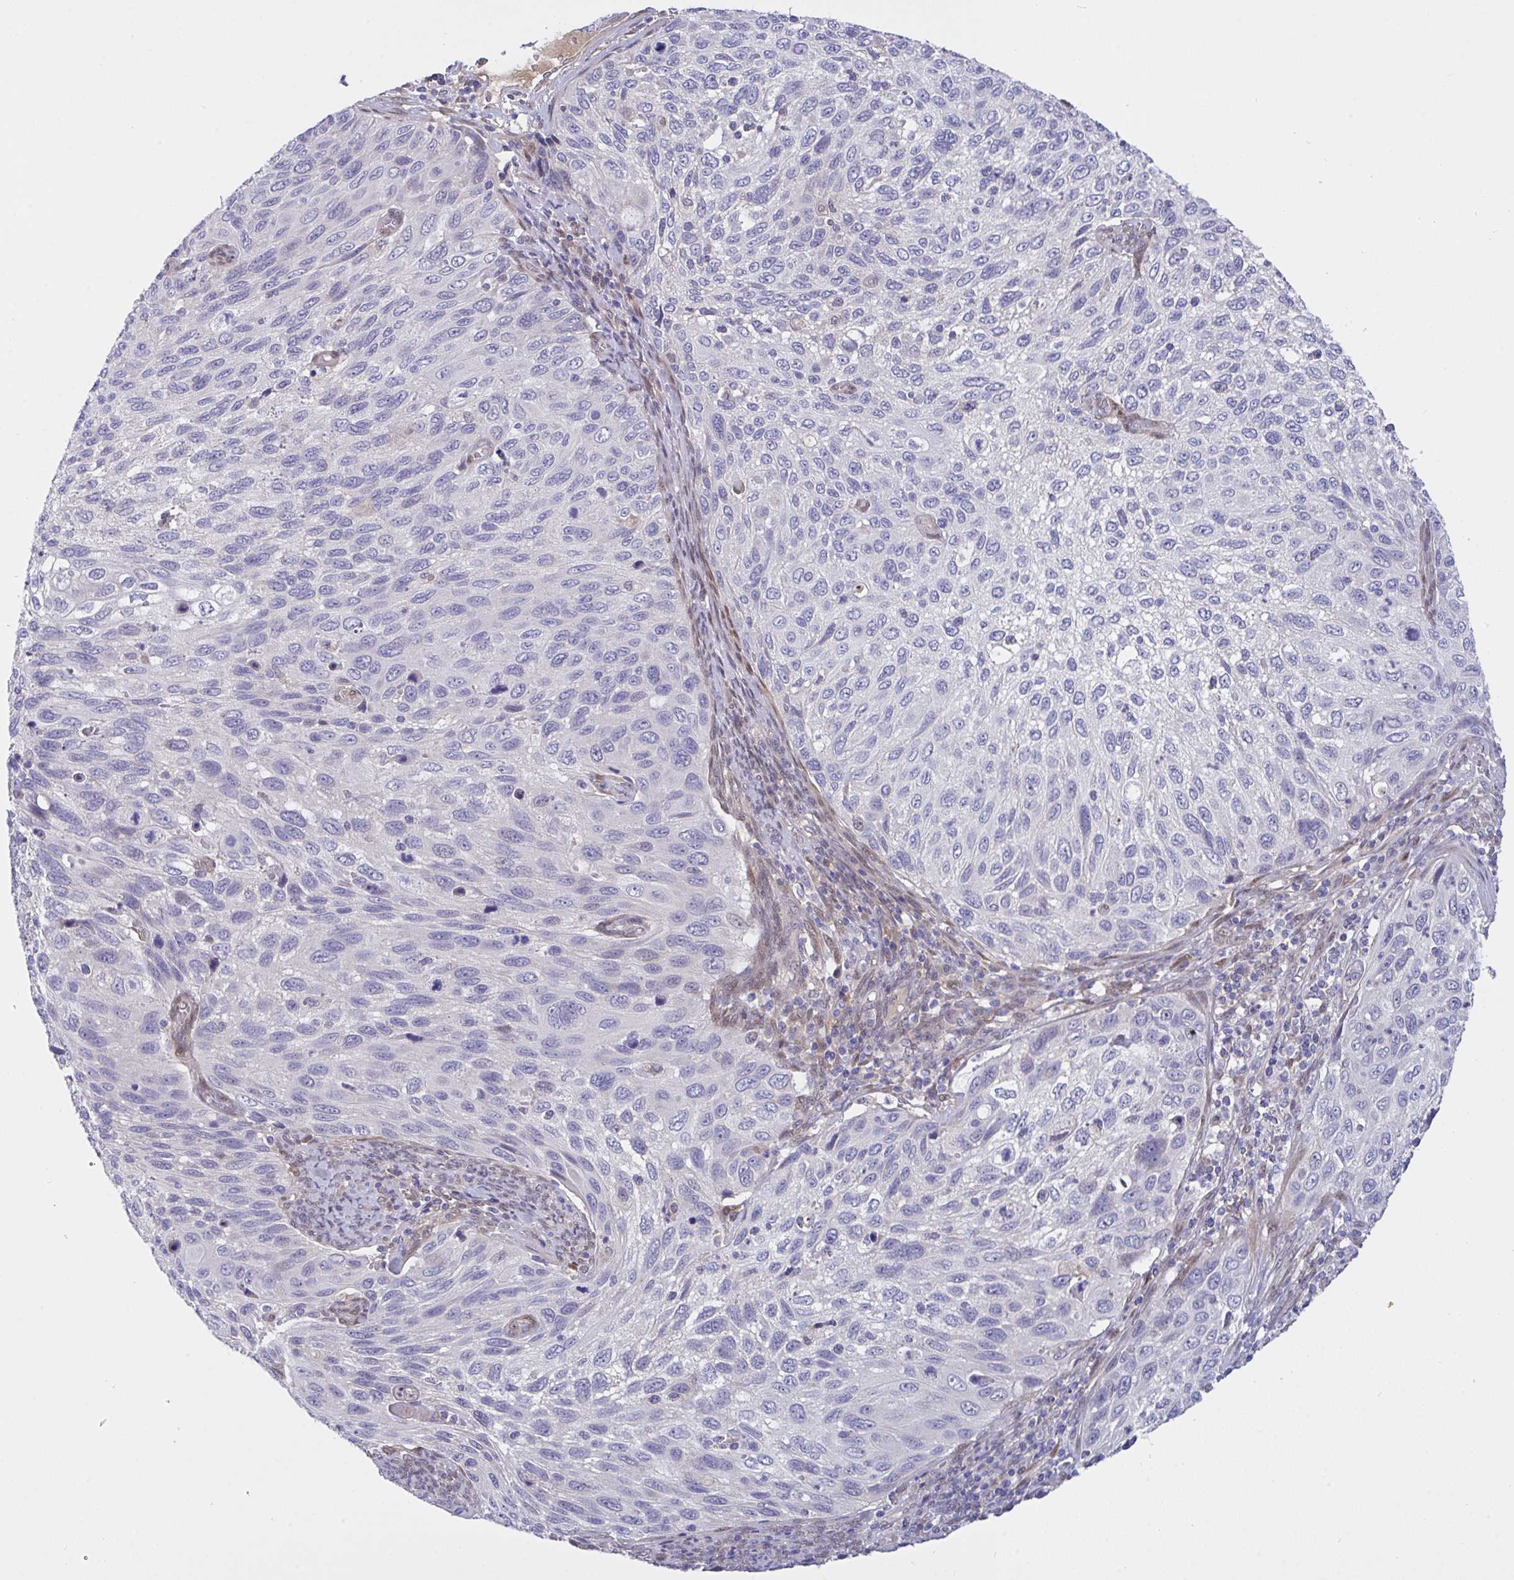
{"staining": {"intensity": "negative", "quantity": "none", "location": "none"}, "tissue": "cervical cancer", "cell_type": "Tumor cells", "image_type": "cancer", "snomed": [{"axis": "morphology", "description": "Squamous cell carcinoma, NOS"}, {"axis": "topography", "description": "Cervix"}], "caption": "A photomicrograph of cervical cancer stained for a protein reveals no brown staining in tumor cells.", "gene": "L3HYPDH", "patient": {"sex": "female", "age": 70}}